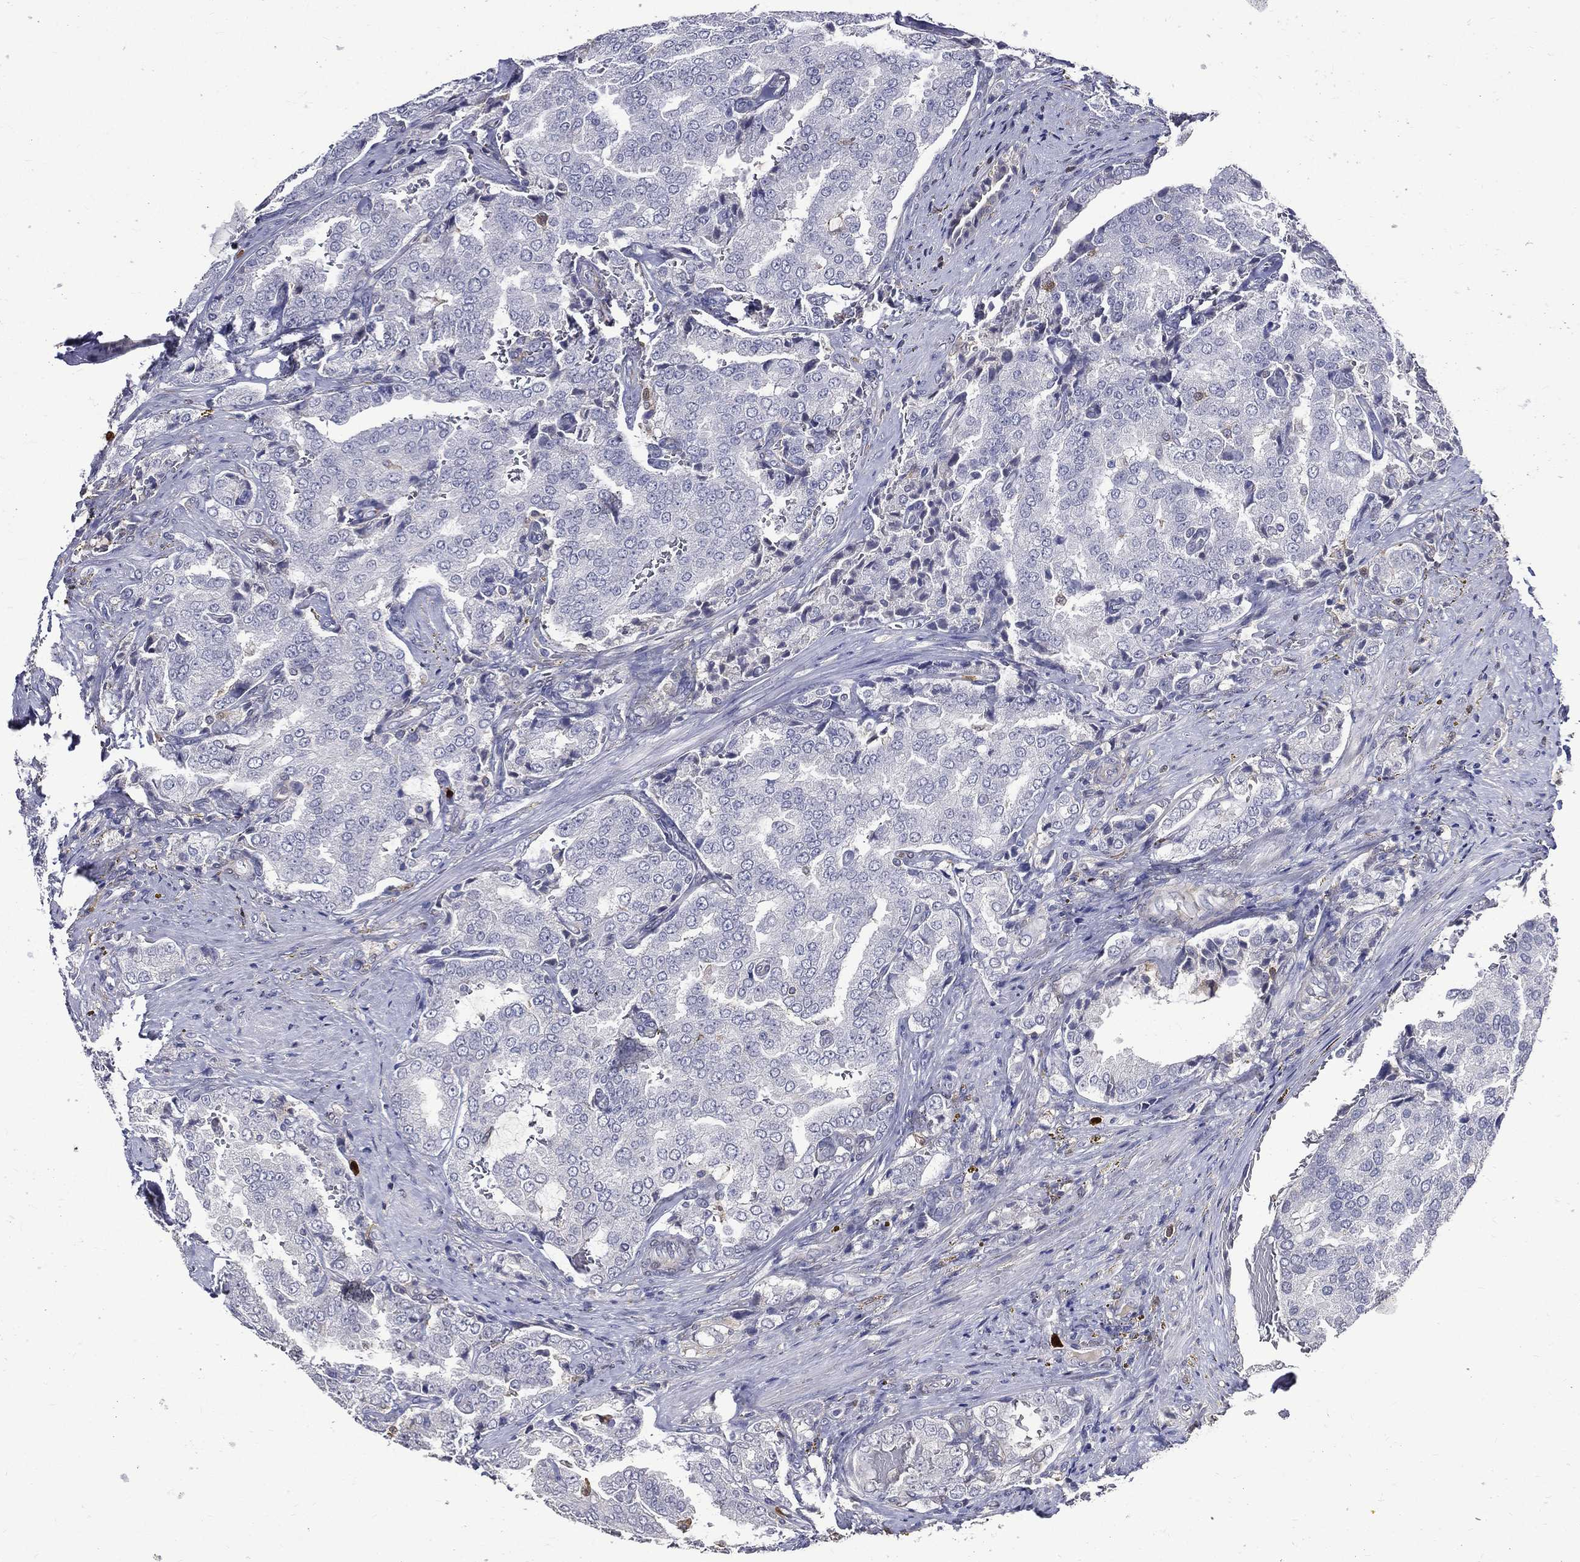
{"staining": {"intensity": "negative", "quantity": "none", "location": "none"}, "tissue": "prostate cancer", "cell_type": "Tumor cells", "image_type": "cancer", "snomed": [{"axis": "morphology", "description": "Adenocarcinoma, NOS"}, {"axis": "topography", "description": "Prostate"}], "caption": "Tumor cells show no significant staining in prostate cancer.", "gene": "GPR171", "patient": {"sex": "male", "age": 65}}